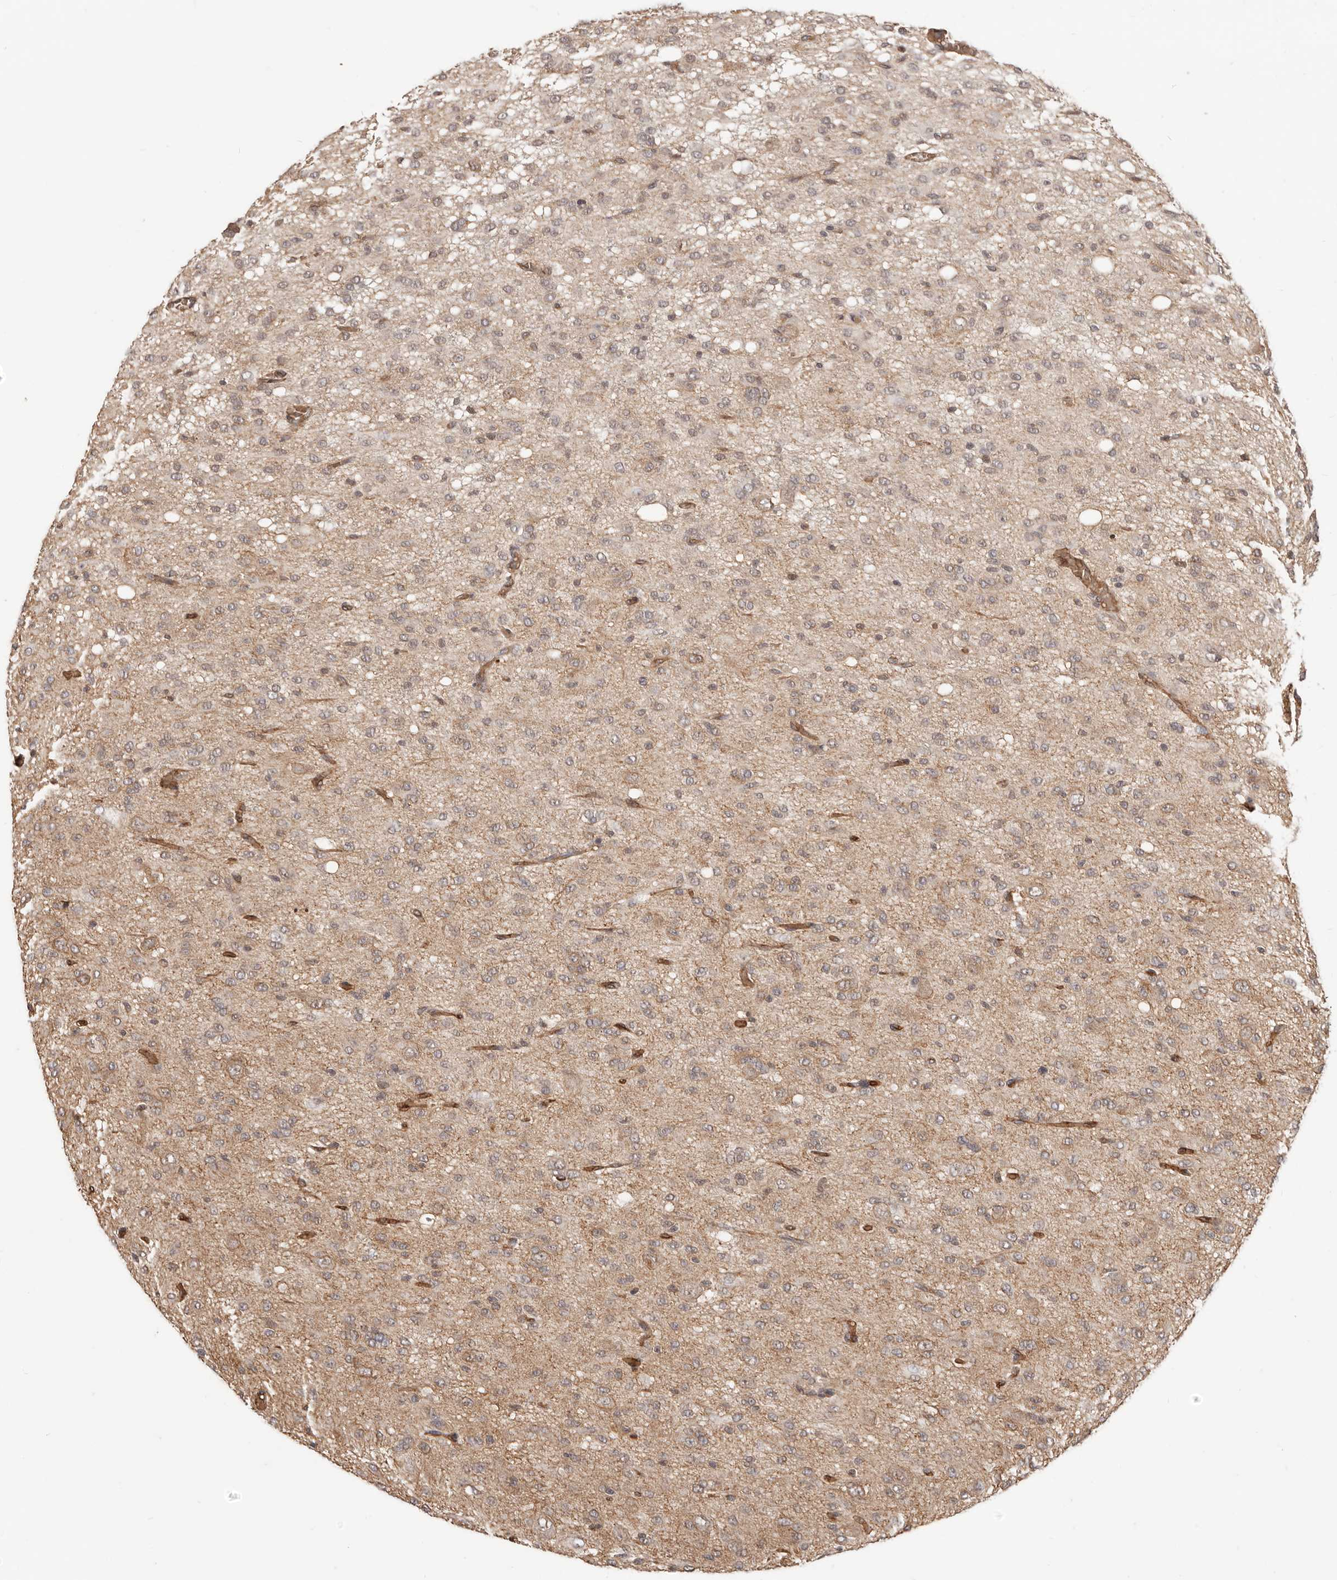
{"staining": {"intensity": "weak", "quantity": ">75%", "location": "cytoplasmic/membranous"}, "tissue": "glioma", "cell_type": "Tumor cells", "image_type": "cancer", "snomed": [{"axis": "morphology", "description": "Glioma, malignant, High grade"}, {"axis": "topography", "description": "Brain"}], "caption": "High-power microscopy captured an immunohistochemistry micrograph of glioma, revealing weak cytoplasmic/membranous expression in about >75% of tumor cells.", "gene": "NCOA3", "patient": {"sex": "female", "age": 59}}